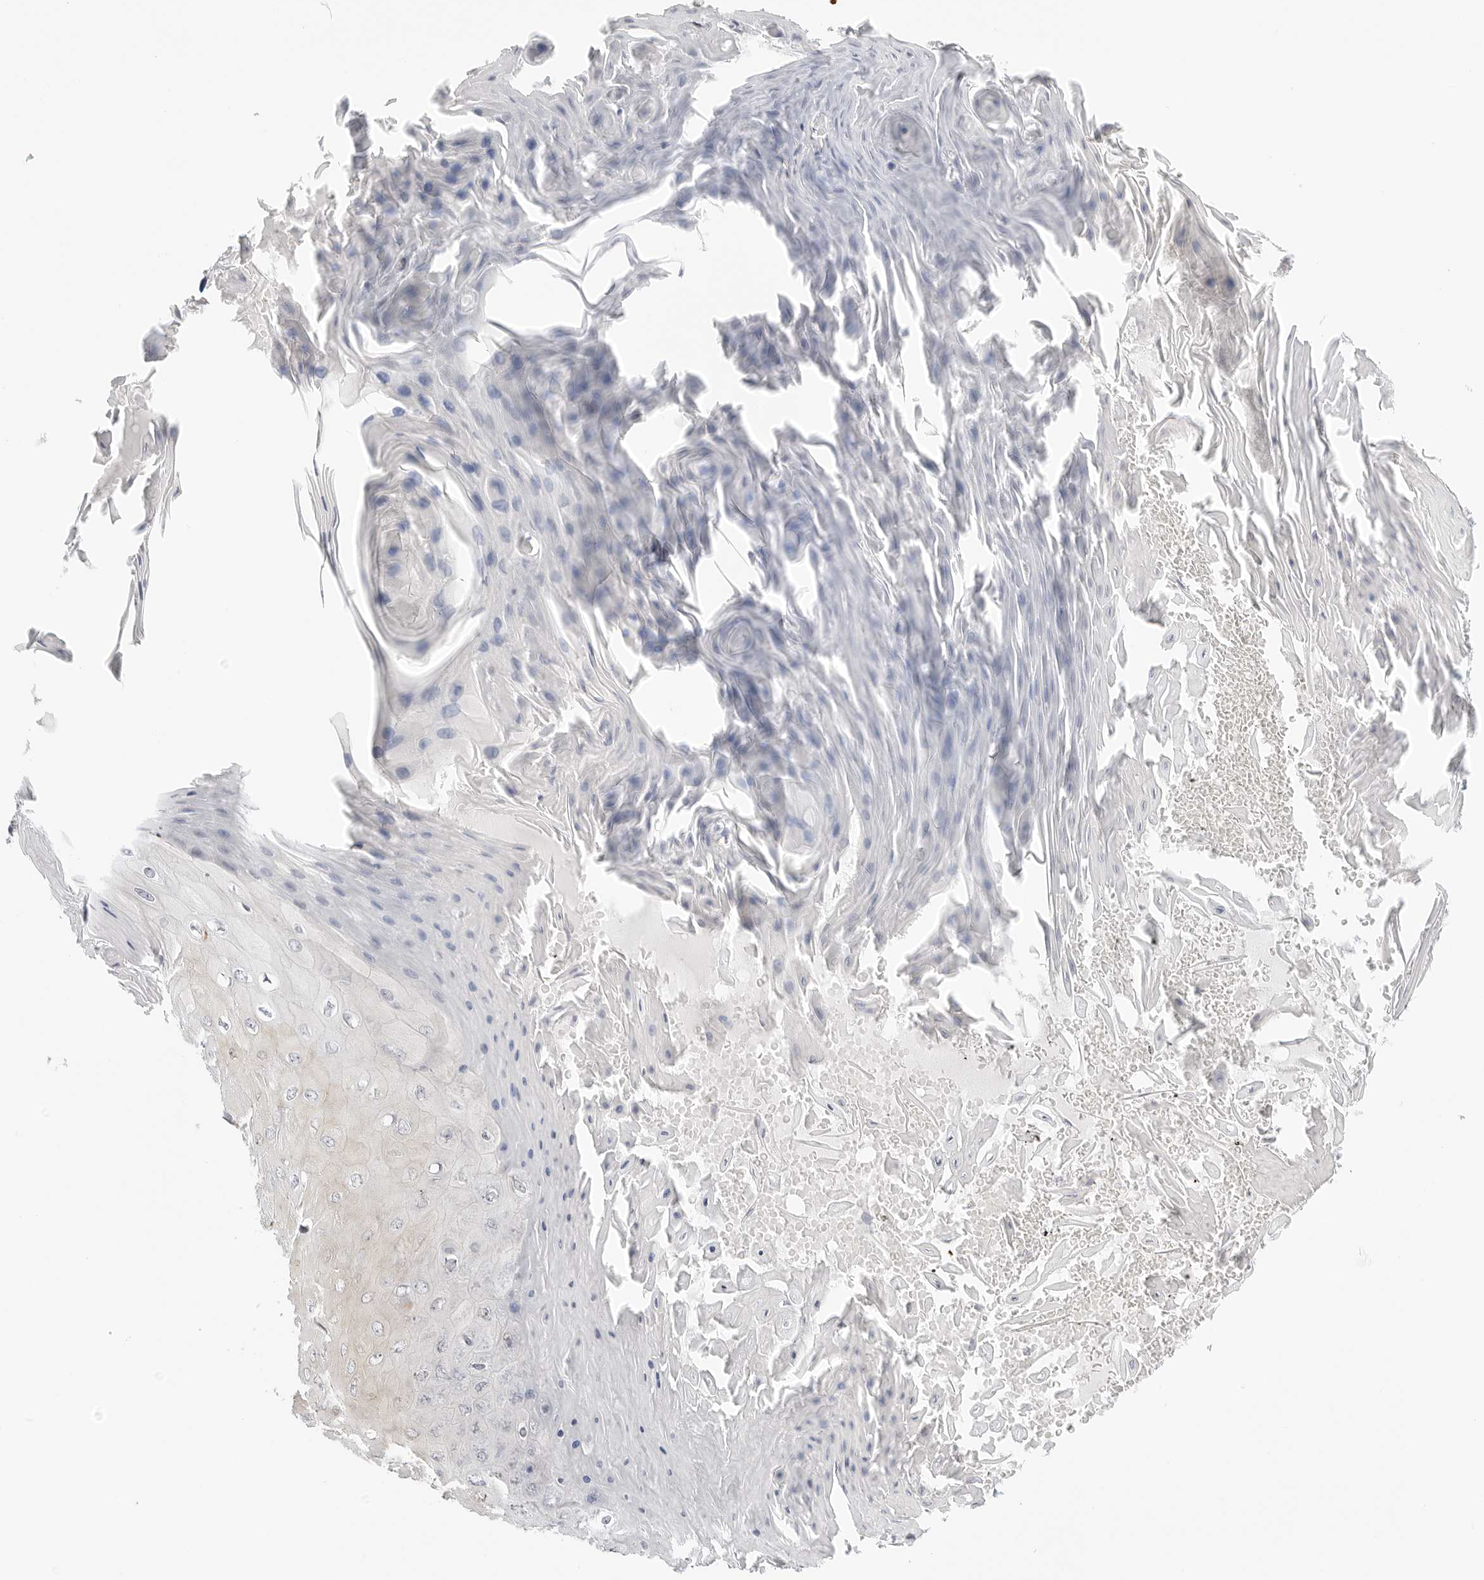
{"staining": {"intensity": "negative", "quantity": "none", "location": "none"}, "tissue": "skin cancer", "cell_type": "Tumor cells", "image_type": "cancer", "snomed": [{"axis": "morphology", "description": "Squamous cell carcinoma, NOS"}, {"axis": "topography", "description": "Skin"}], "caption": "A high-resolution micrograph shows immunohistochemistry (IHC) staining of skin squamous cell carcinoma, which reveals no significant expression in tumor cells. (DAB immunohistochemistry (IHC) with hematoxylin counter stain).", "gene": "THEM4", "patient": {"sex": "female", "age": 73}}